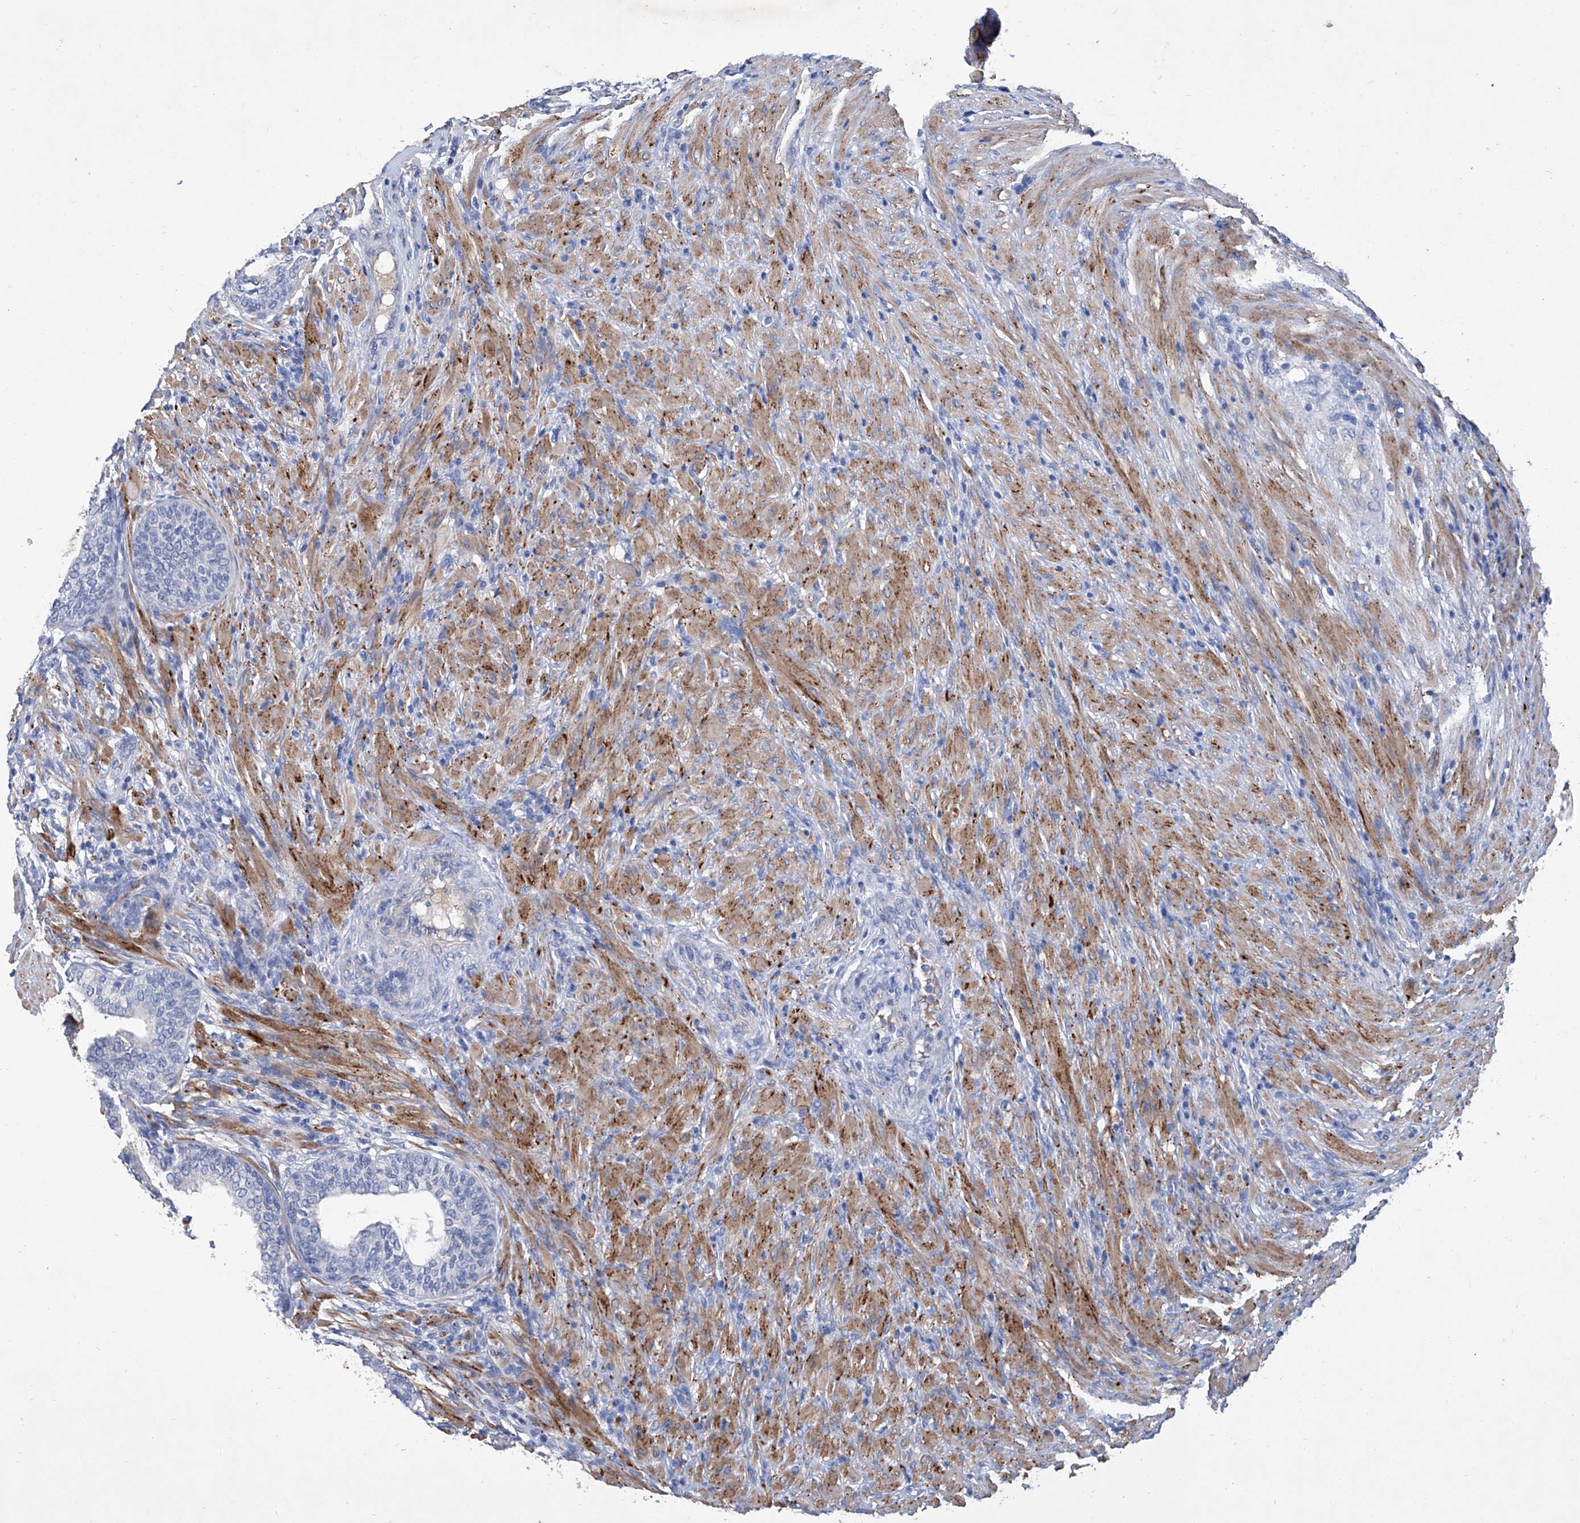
{"staining": {"intensity": "negative", "quantity": "none", "location": "none"}, "tissue": "prostate", "cell_type": "Glandular cells", "image_type": "normal", "snomed": [{"axis": "morphology", "description": "Normal tissue, NOS"}, {"axis": "topography", "description": "Prostate"}], "caption": "Immunohistochemical staining of normal human prostate exhibits no significant expression in glandular cells. The staining was performed using DAB to visualize the protein expression in brown, while the nuclei were stained in blue with hematoxylin (Magnification: 20x).", "gene": "GPT", "patient": {"sex": "male", "age": 76}}